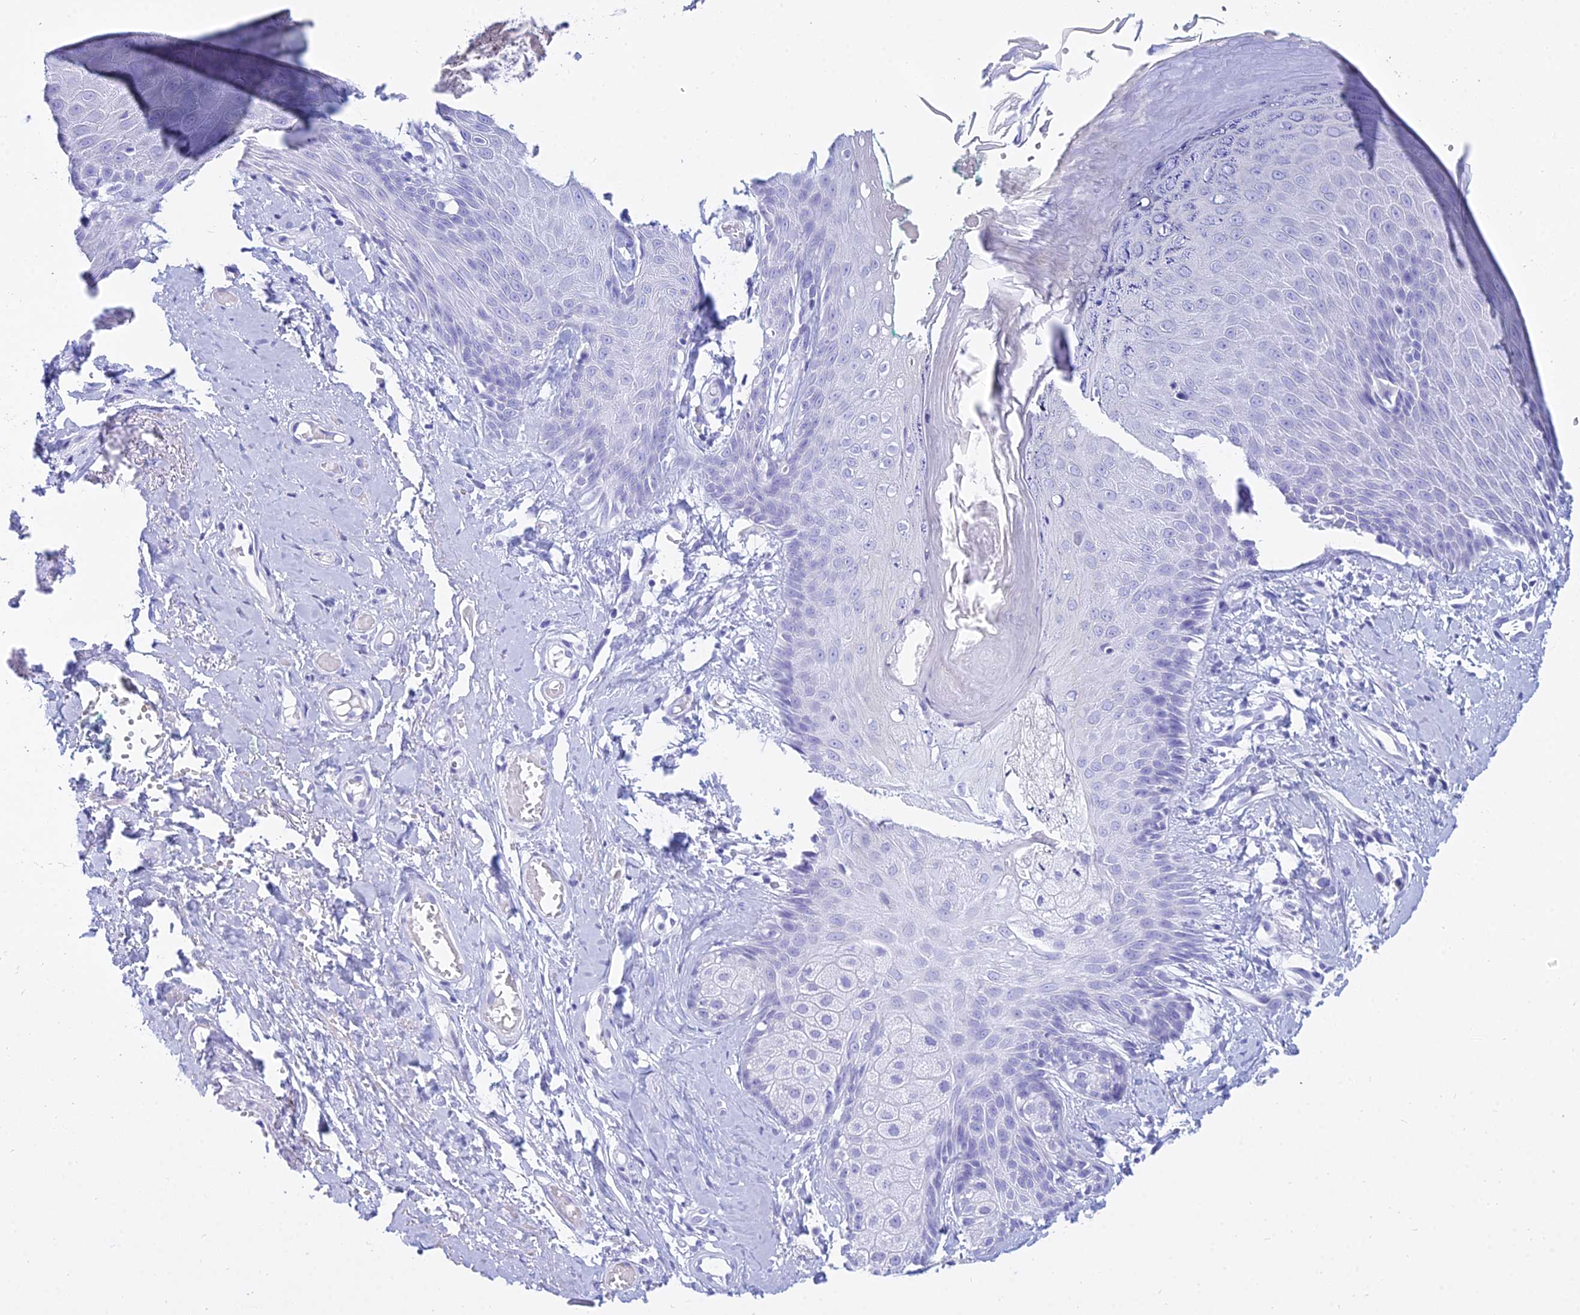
{"staining": {"intensity": "negative", "quantity": "none", "location": "none"}, "tissue": "skin", "cell_type": "Epidermal cells", "image_type": "normal", "snomed": [{"axis": "morphology", "description": "Normal tissue, NOS"}, {"axis": "topography", "description": "Anal"}], "caption": "Immunohistochemical staining of benign human skin demonstrates no significant expression in epidermal cells.", "gene": "PATE4", "patient": {"sex": "male", "age": 78}}